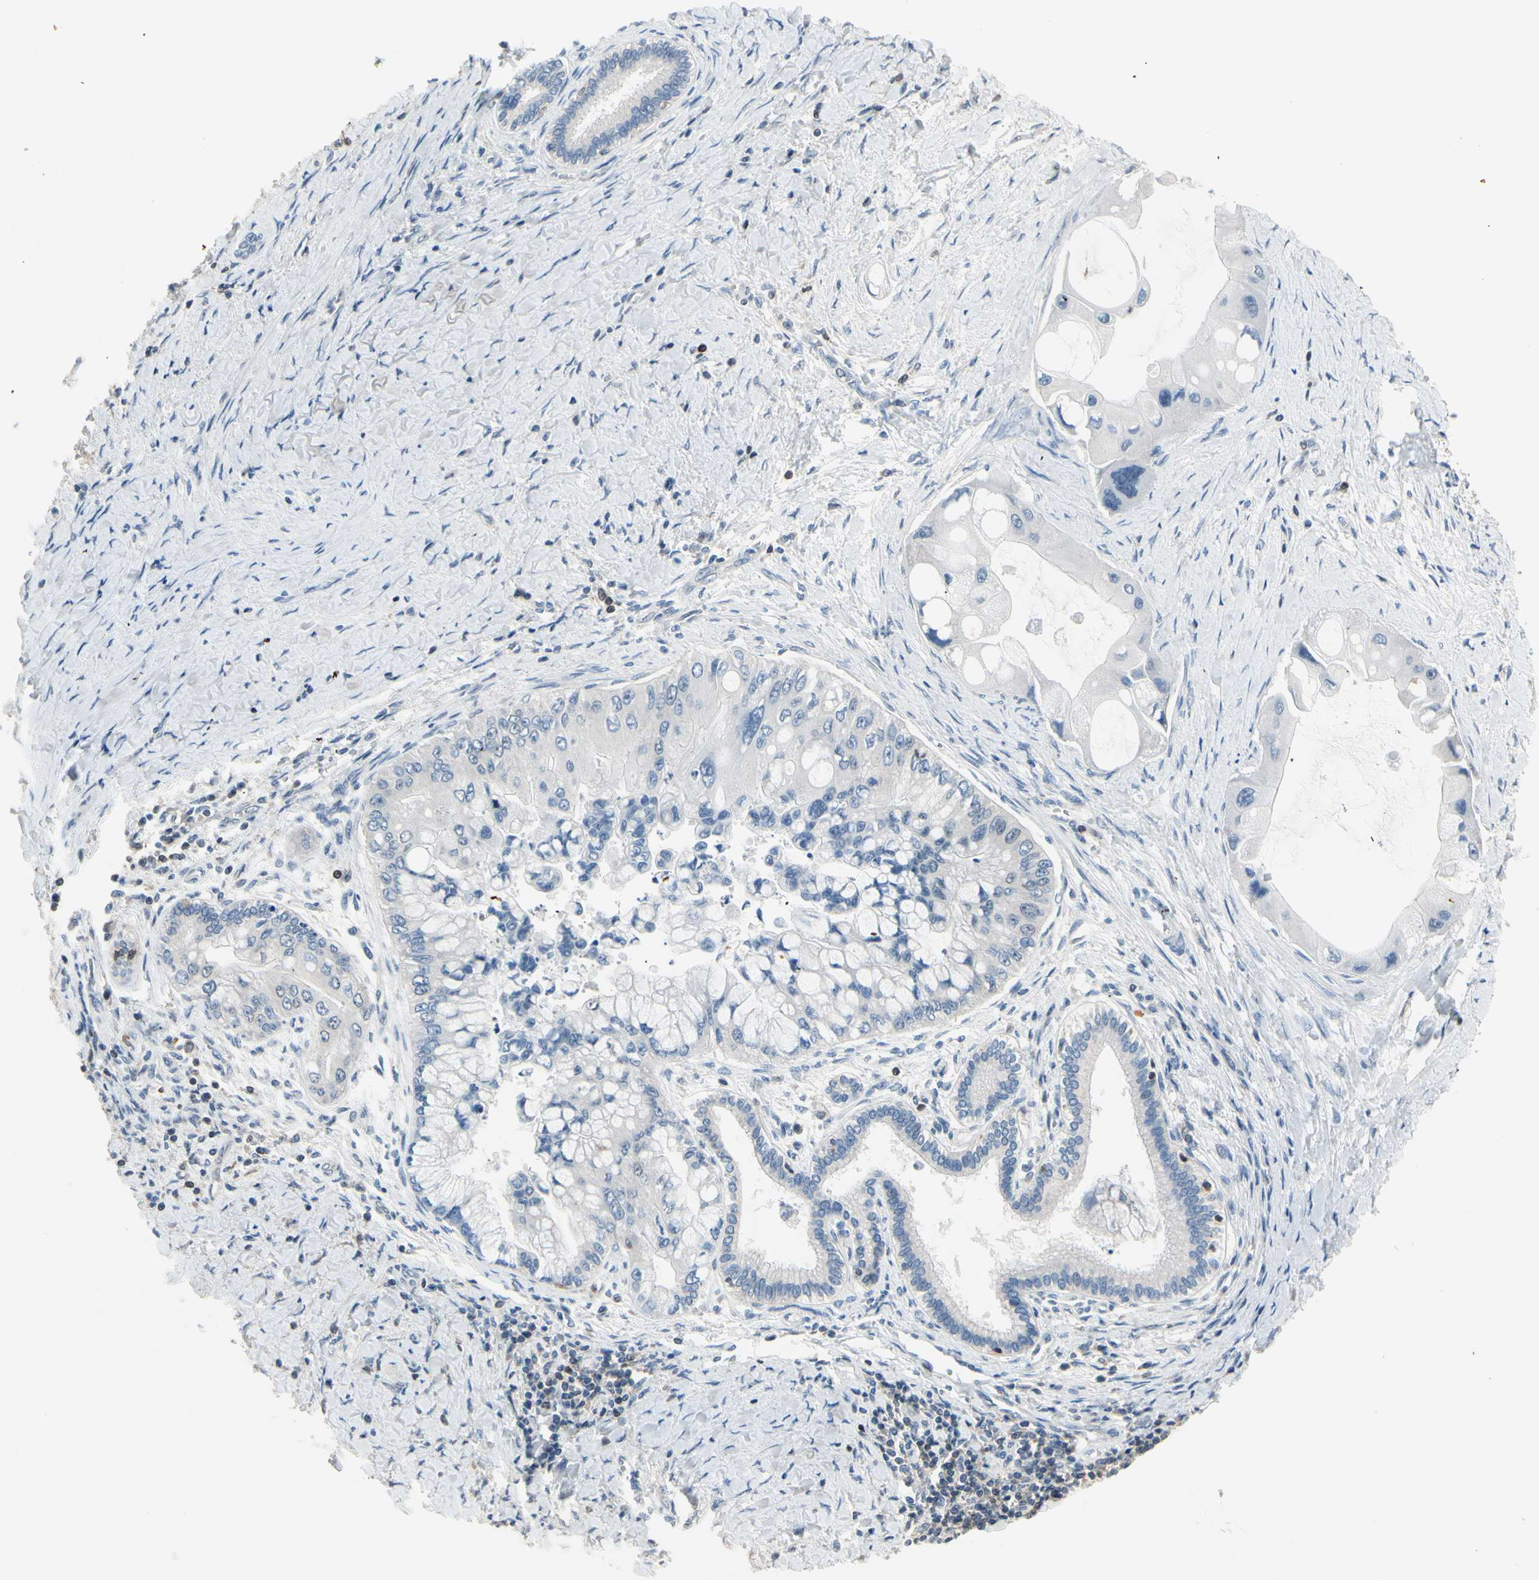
{"staining": {"intensity": "negative", "quantity": "none", "location": "none"}, "tissue": "liver cancer", "cell_type": "Tumor cells", "image_type": "cancer", "snomed": [{"axis": "morphology", "description": "Normal tissue, NOS"}, {"axis": "morphology", "description": "Cholangiocarcinoma"}, {"axis": "topography", "description": "Liver"}, {"axis": "topography", "description": "Peripheral nerve tissue"}], "caption": "The micrograph reveals no staining of tumor cells in liver cancer (cholangiocarcinoma).", "gene": "NFATC2", "patient": {"sex": "male", "age": 50}}